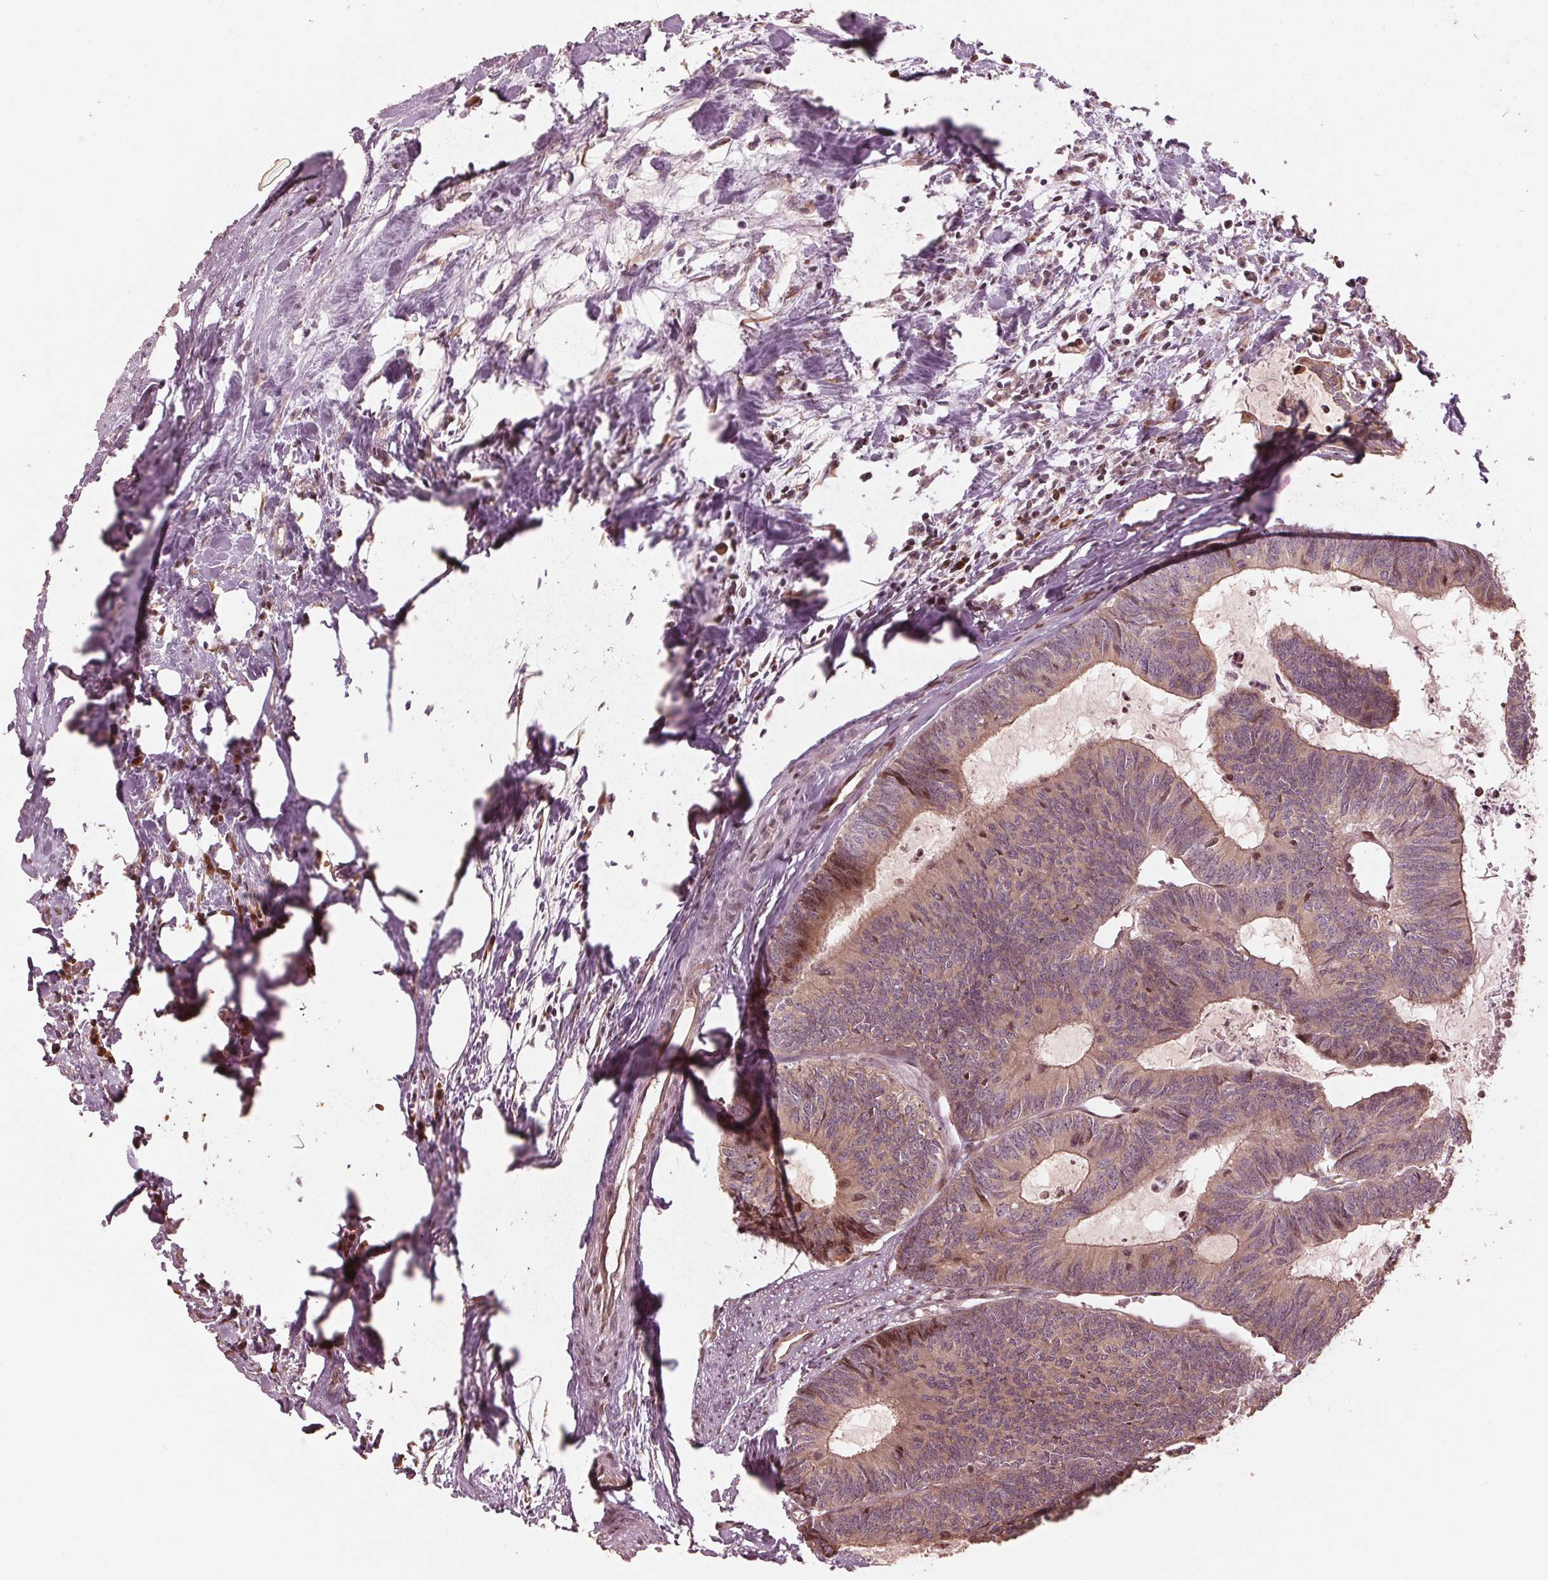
{"staining": {"intensity": "weak", "quantity": ">75%", "location": "cytoplasmic/membranous"}, "tissue": "colorectal cancer", "cell_type": "Tumor cells", "image_type": "cancer", "snomed": [{"axis": "morphology", "description": "Adenocarcinoma, NOS"}, {"axis": "topography", "description": "Colon"}, {"axis": "topography", "description": "Rectum"}], "caption": "A brown stain labels weak cytoplasmic/membranous expression of a protein in adenocarcinoma (colorectal) tumor cells.", "gene": "CMIP", "patient": {"sex": "male", "age": 57}}